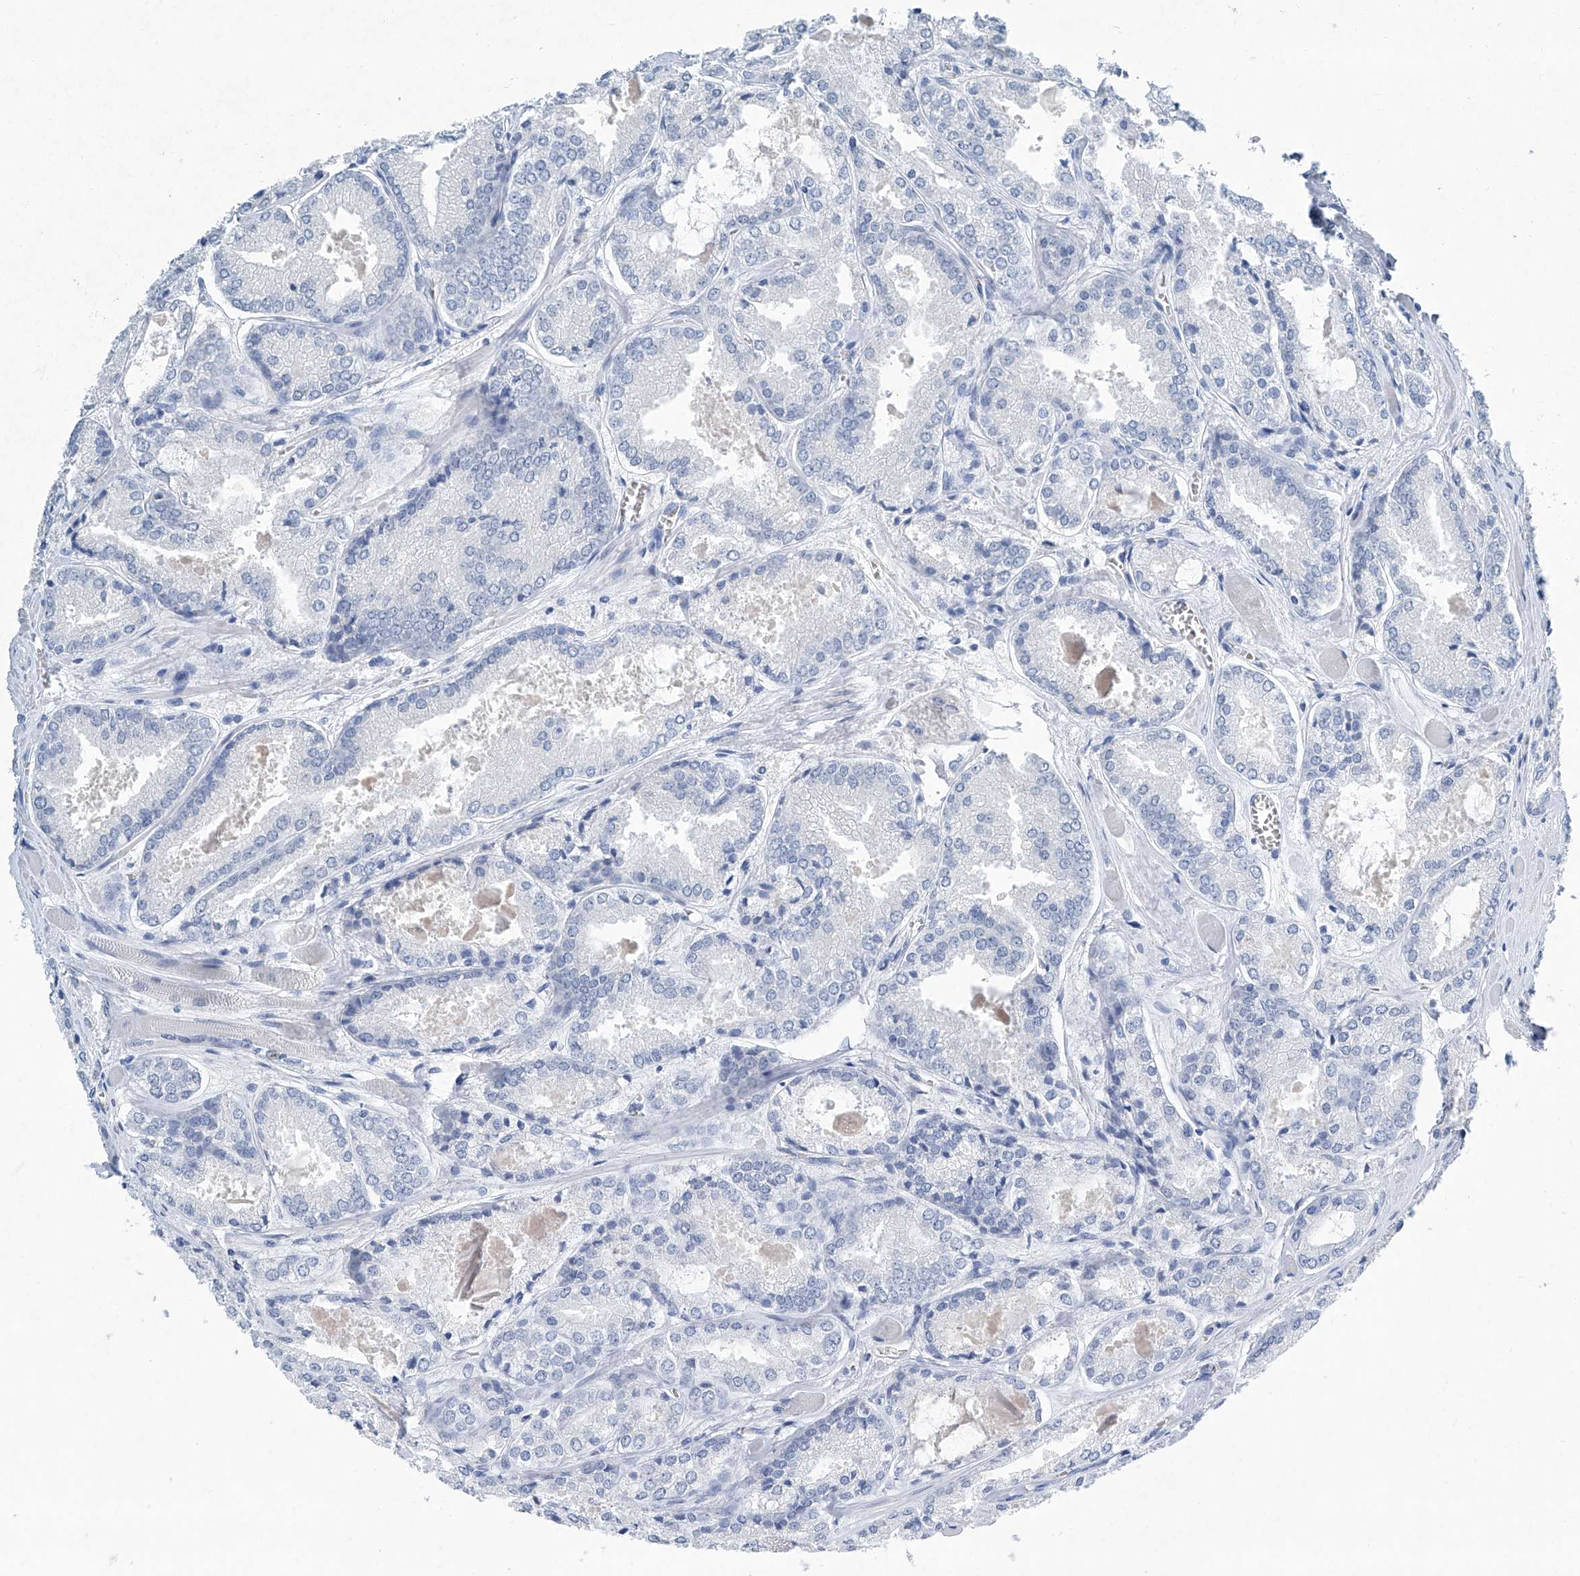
{"staining": {"intensity": "negative", "quantity": "none", "location": "none"}, "tissue": "prostate cancer", "cell_type": "Tumor cells", "image_type": "cancer", "snomed": [{"axis": "morphology", "description": "Adenocarcinoma, Low grade"}, {"axis": "topography", "description": "Prostate"}], "caption": "Immunohistochemical staining of human prostate cancer (adenocarcinoma (low-grade)) exhibits no significant staining in tumor cells.", "gene": "CYP2A7", "patient": {"sex": "male", "age": 67}}